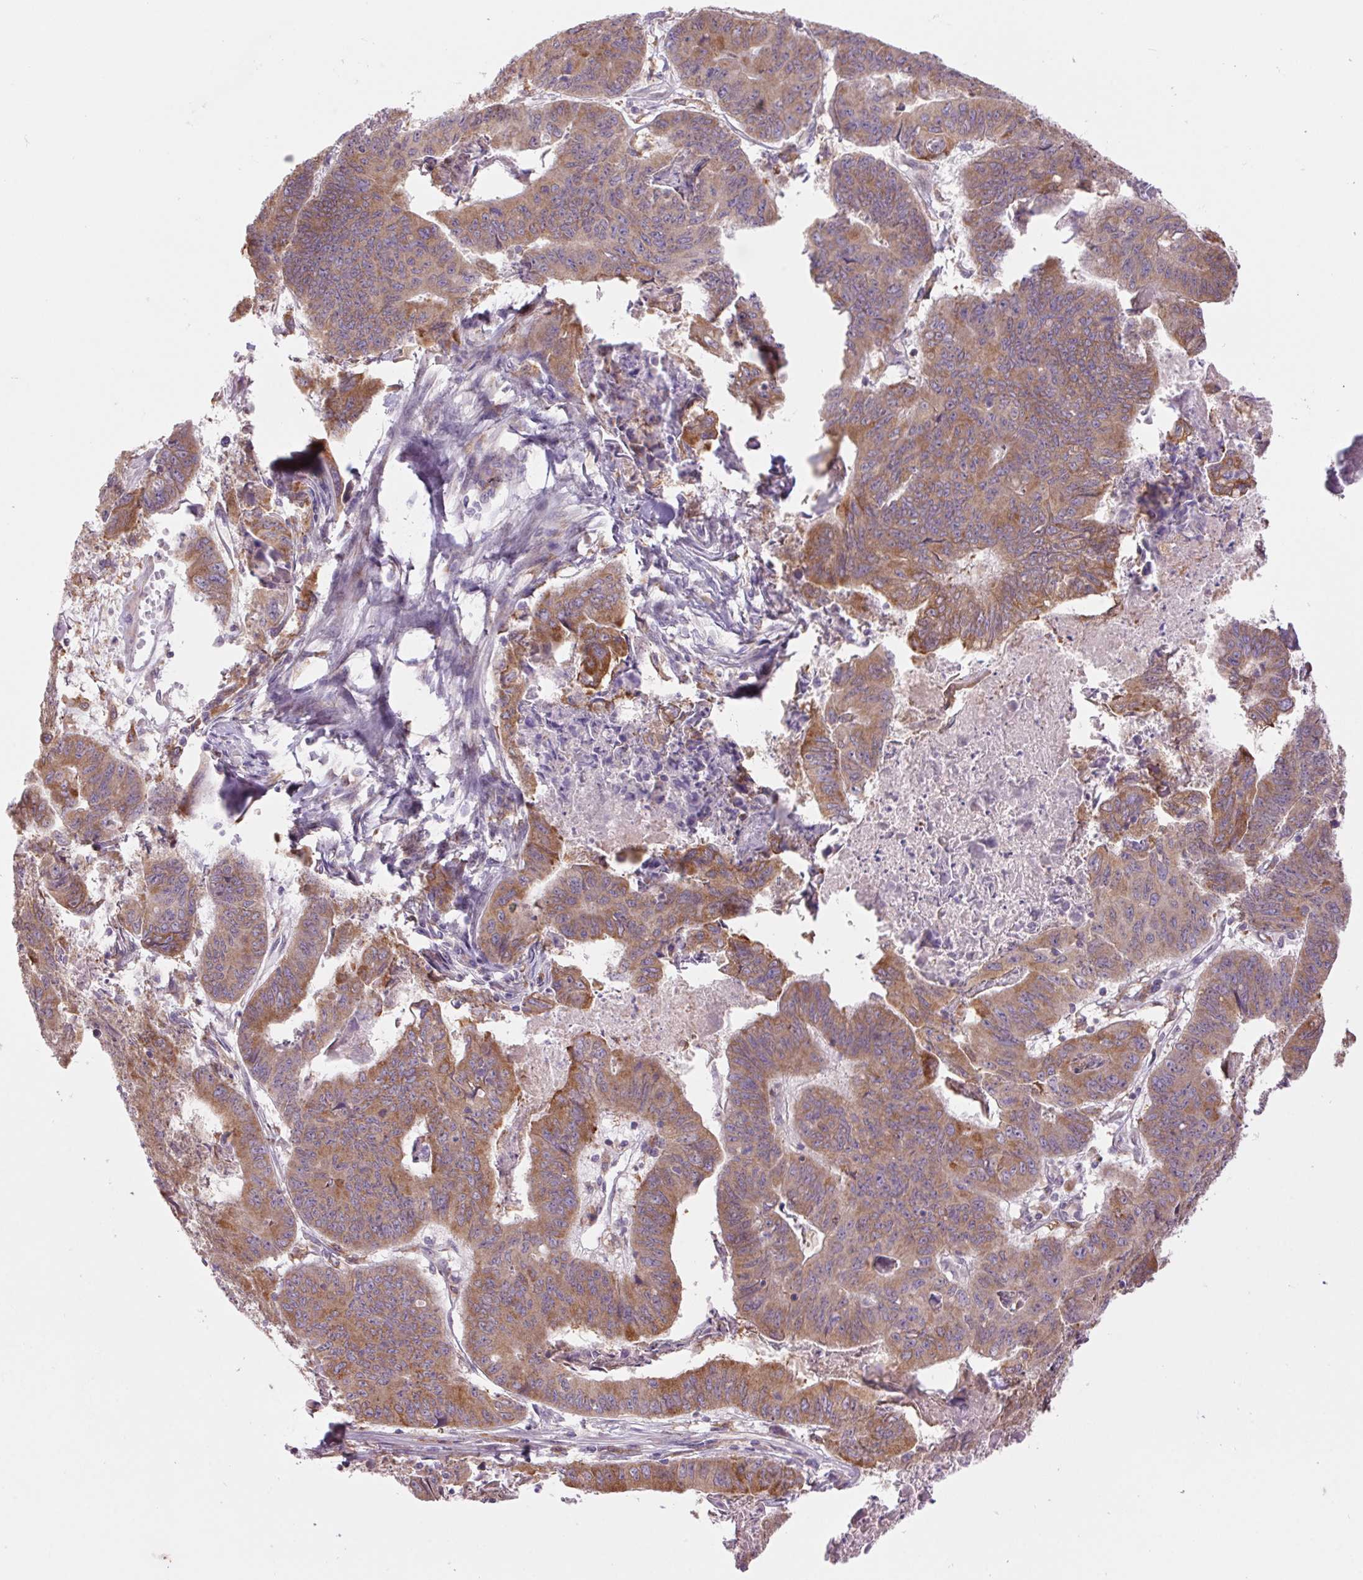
{"staining": {"intensity": "moderate", "quantity": ">75%", "location": "cytoplasmic/membranous"}, "tissue": "stomach cancer", "cell_type": "Tumor cells", "image_type": "cancer", "snomed": [{"axis": "morphology", "description": "Adenocarcinoma, NOS"}, {"axis": "topography", "description": "Stomach, lower"}], "caption": "Stomach cancer tissue shows moderate cytoplasmic/membranous expression in approximately >75% of tumor cells", "gene": "KLHL20", "patient": {"sex": "male", "age": 77}}